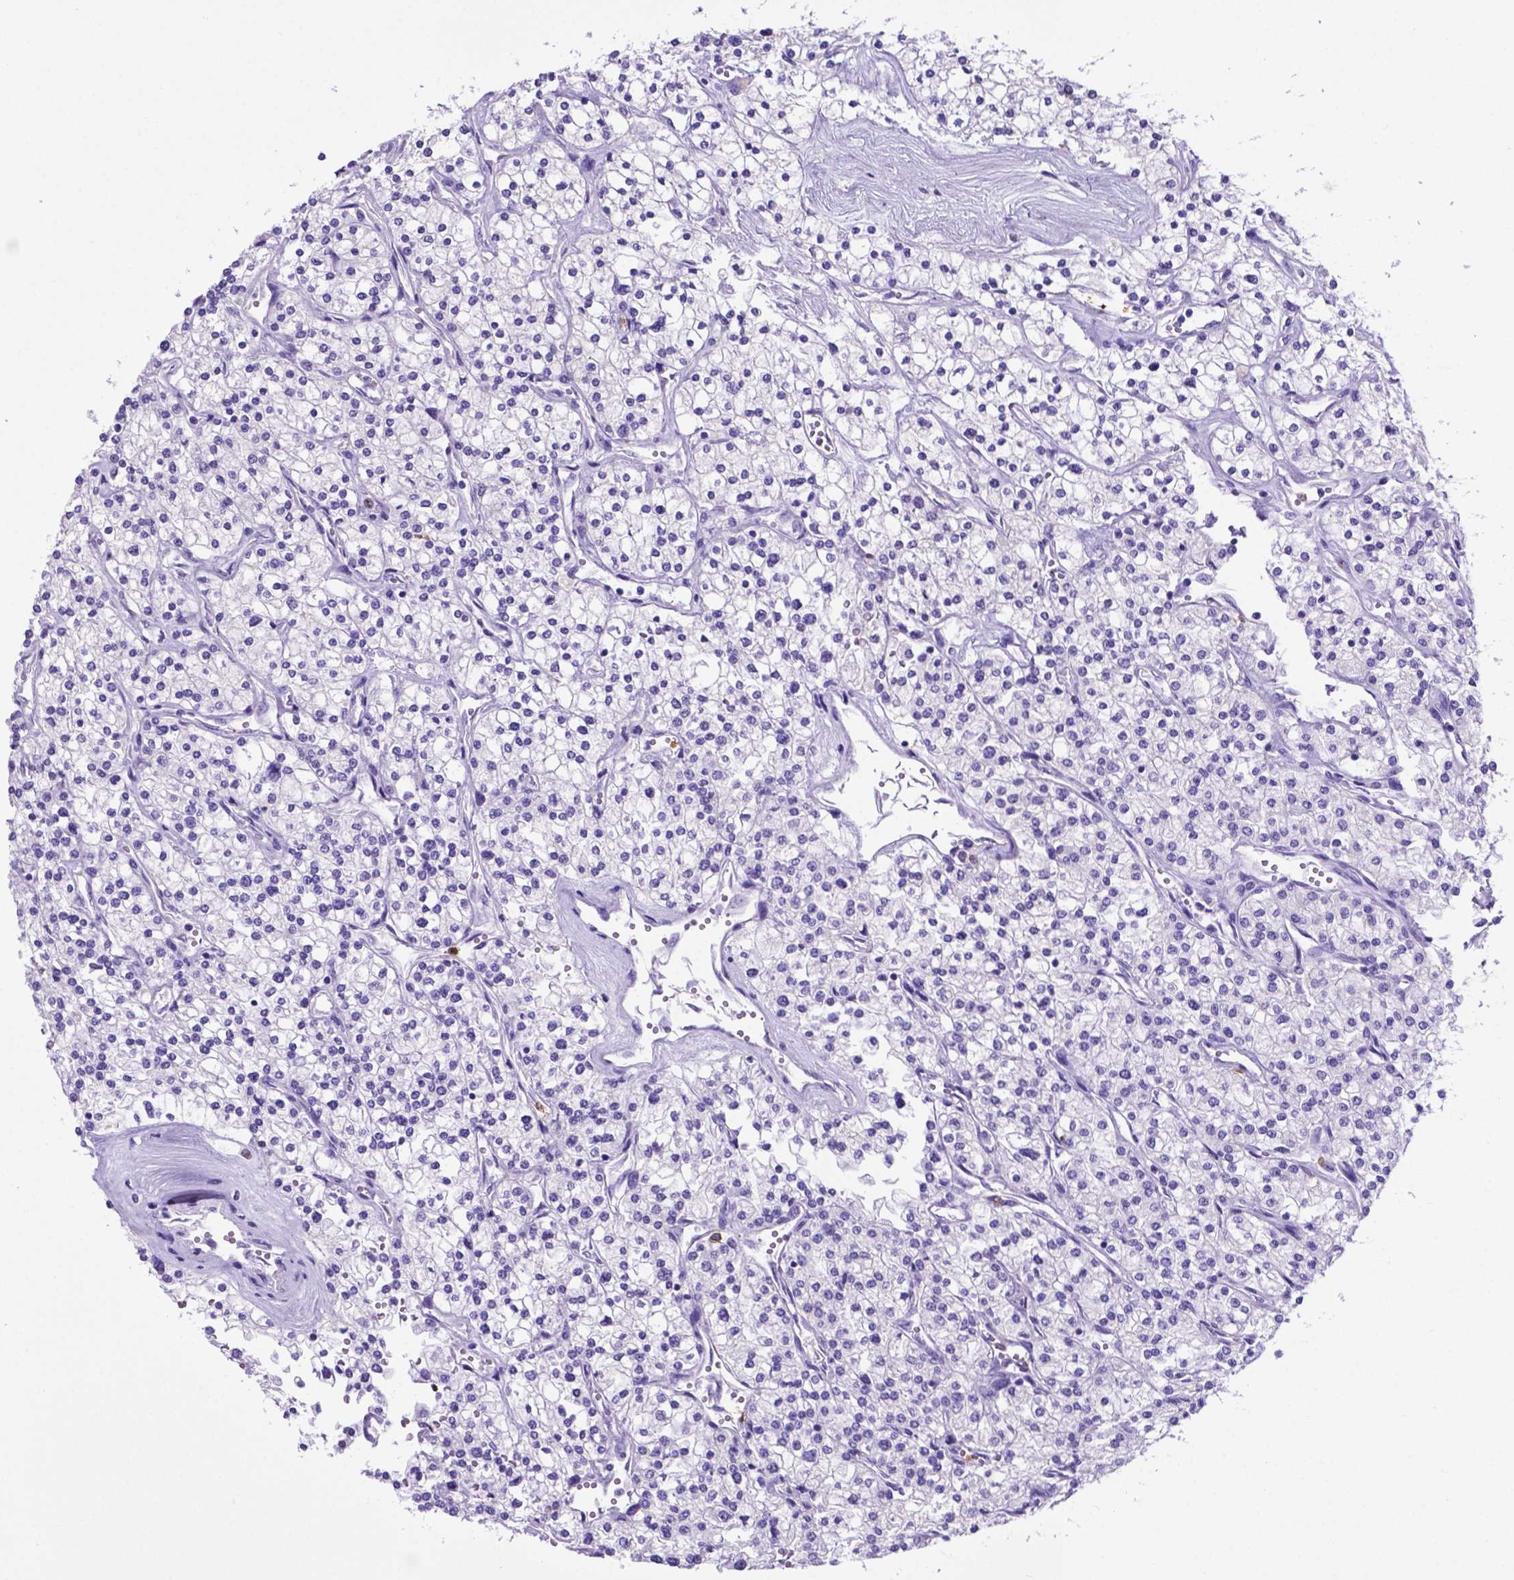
{"staining": {"intensity": "negative", "quantity": "none", "location": "none"}, "tissue": "renal cancer", "cell_type": "Tumor cells", "image_type": "cancer", "snomed": [{"axis": "morphology", "description": "Adenocarcinoma, NOS"}, {"axis": "topography", "description": "Kidney"}], "caption": "DAB (3,3'-diaminobenzidine) immunohistochemical staining of human renal cancer demonstrates no significant expression in tumor cells. Brightfield microscopy of IHC stained with DAB (3,3'-diaminobenzidine) (brown) and hematoxylin (blue), captured at high magnification.", "gene": "LZTR1", "patient": {"sex": "male", "age": 80}}